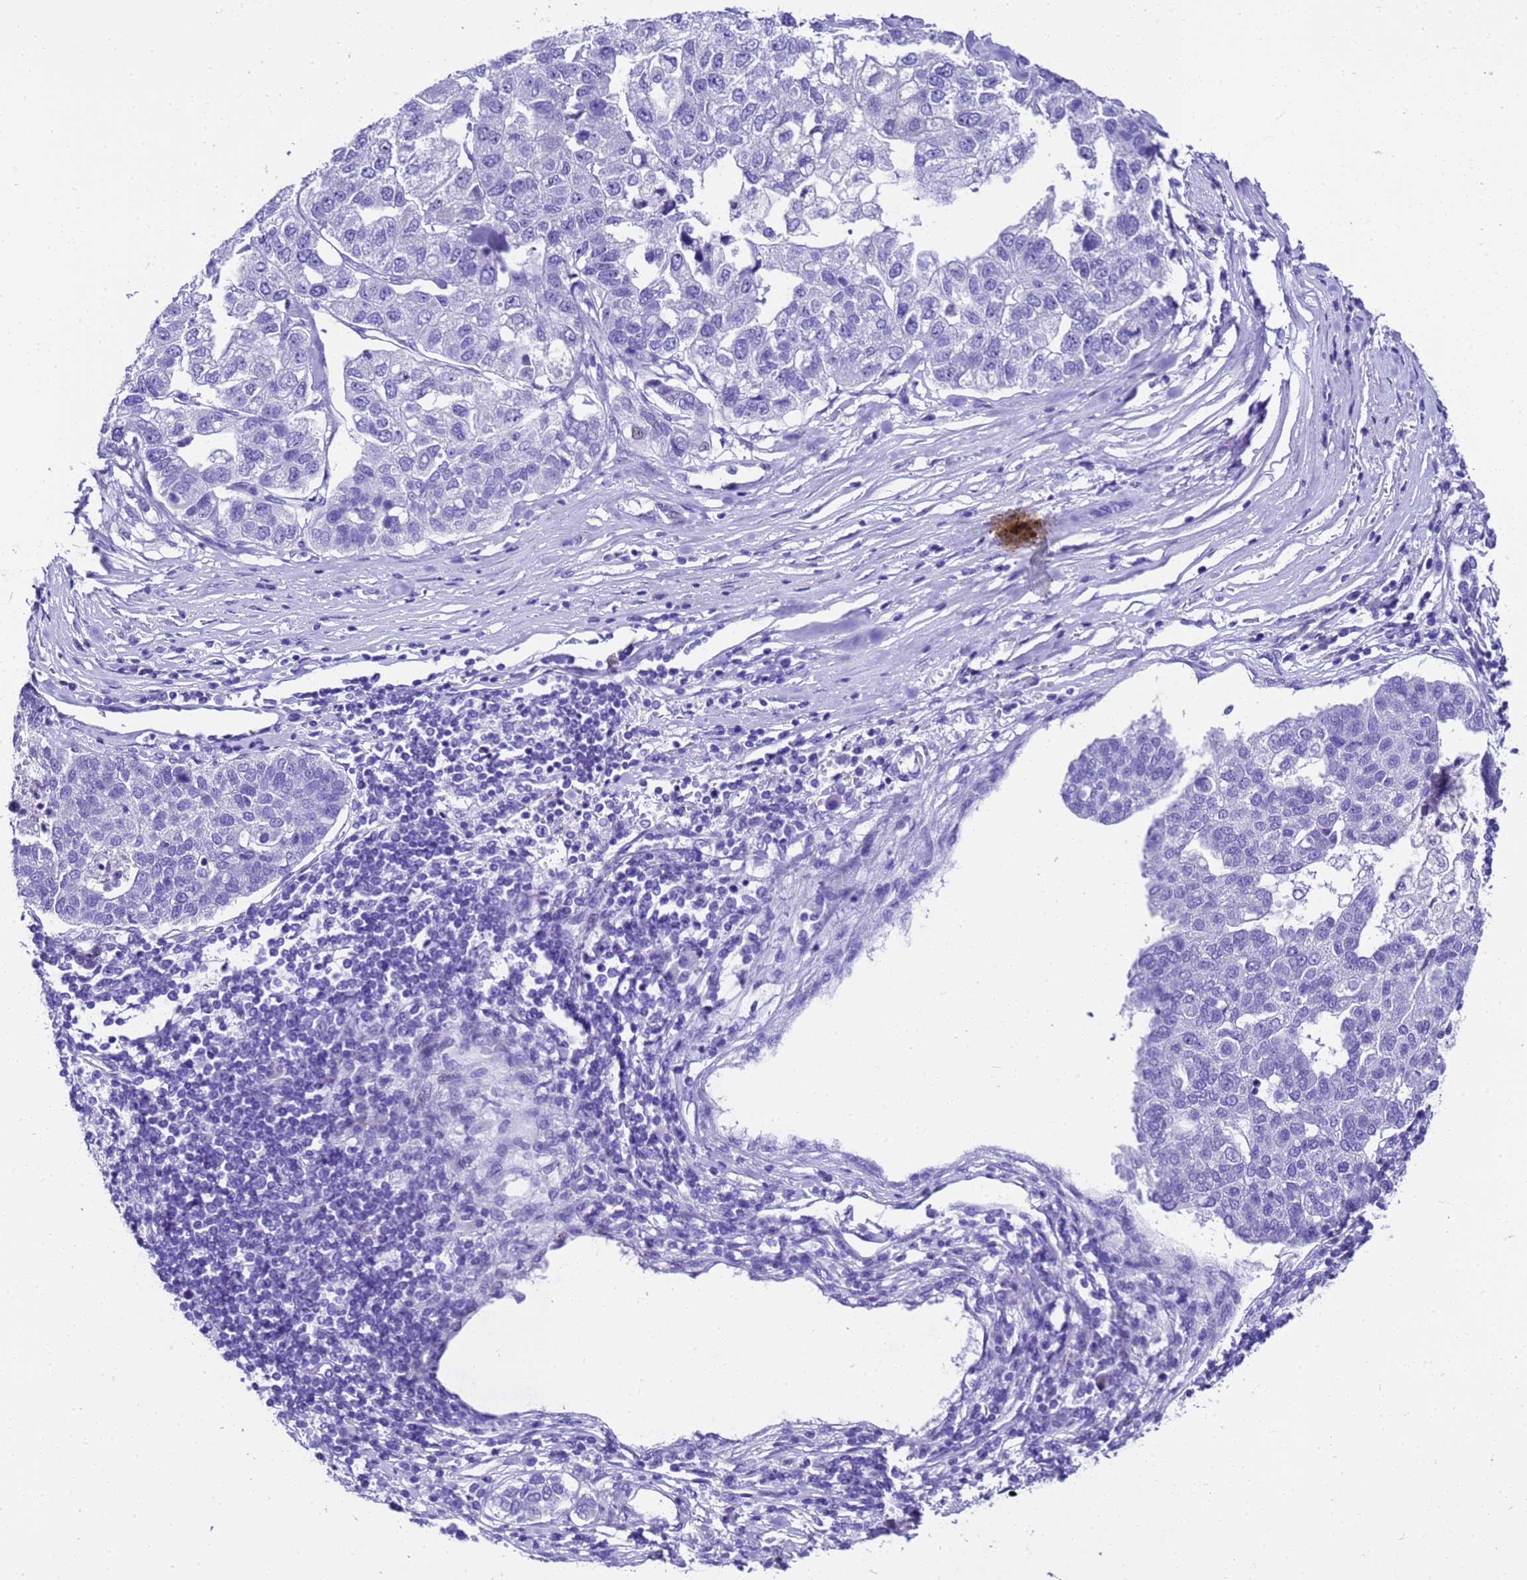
{"staining": {"intensity": "negative", "quantity": "none", "location": "none"}, "tissue": "pancreatic cancer", "cell_type": "Tumor cells", "image_type": "cancer", "snomed": [{"axis": "morphology", "description": "Adenocarcinoma, NOS"}, {"axis": "topography", "description": "Pancreas"}], "caption": "A histopathology image of human adenocarcinoma (pancreatic) is negative for staining in tumor cells.", "gene": "UGT2B10", "patient": {"sex": "female", "age": 61}}